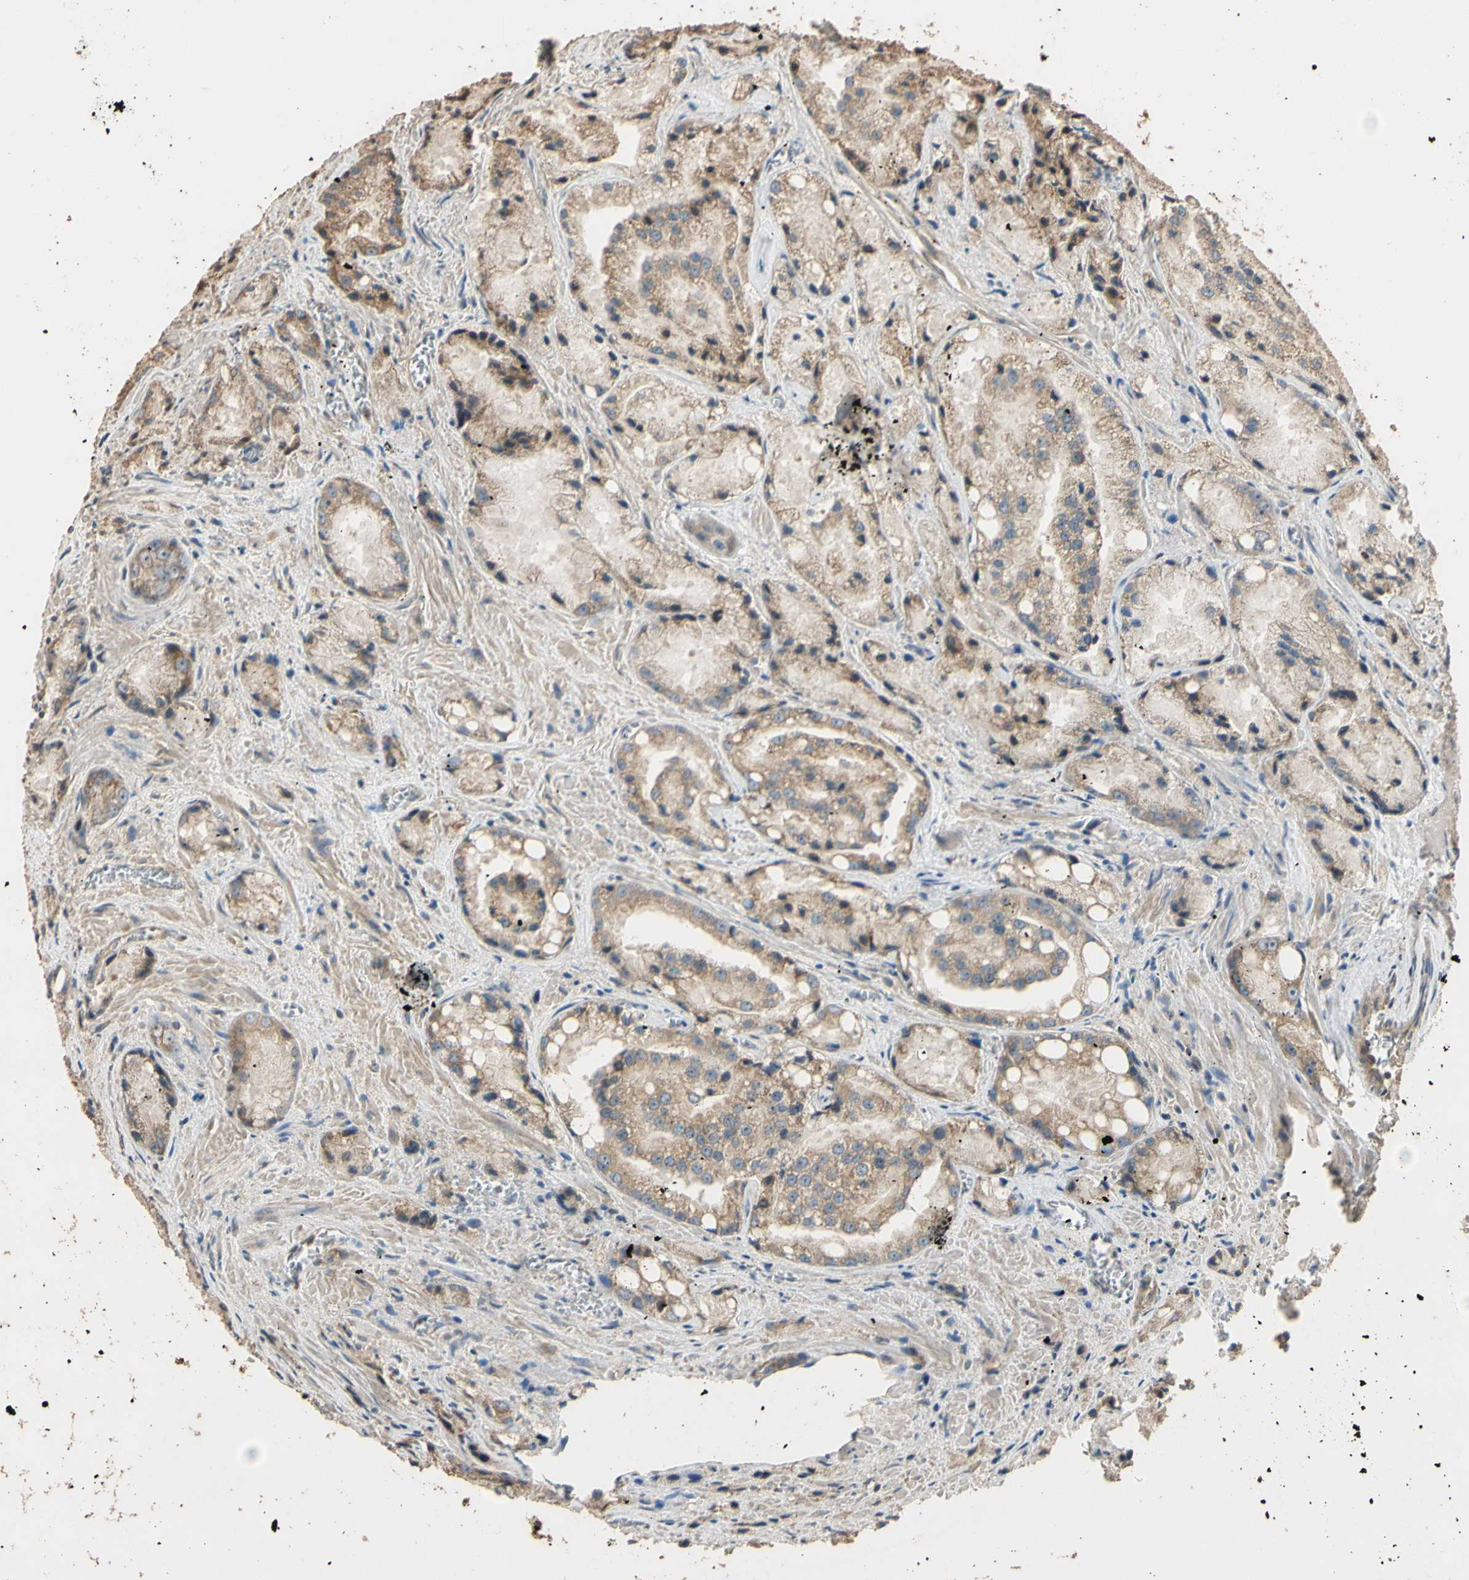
{"staining": {"intensity": "weak", "quantity": ">75%", "location": "cytoplasmic/membranous"}, "tissue": "prostate cancer", "cell_type": "Tumor cells", "image_type": "cancer", "snomed": [{"axis": "morphology", "description": "Adenocarcinoma, Low grade"}, {"axis": "topography", "description": "Prostate"}], "caption": "Prostate cancer was stained to show a protein in brown. There is low levels of weak cytoplasmic/membranous staining in about >75% of tumor cells.", "gene": "STX18", "patient": {"sex": "male", "age": 64}}